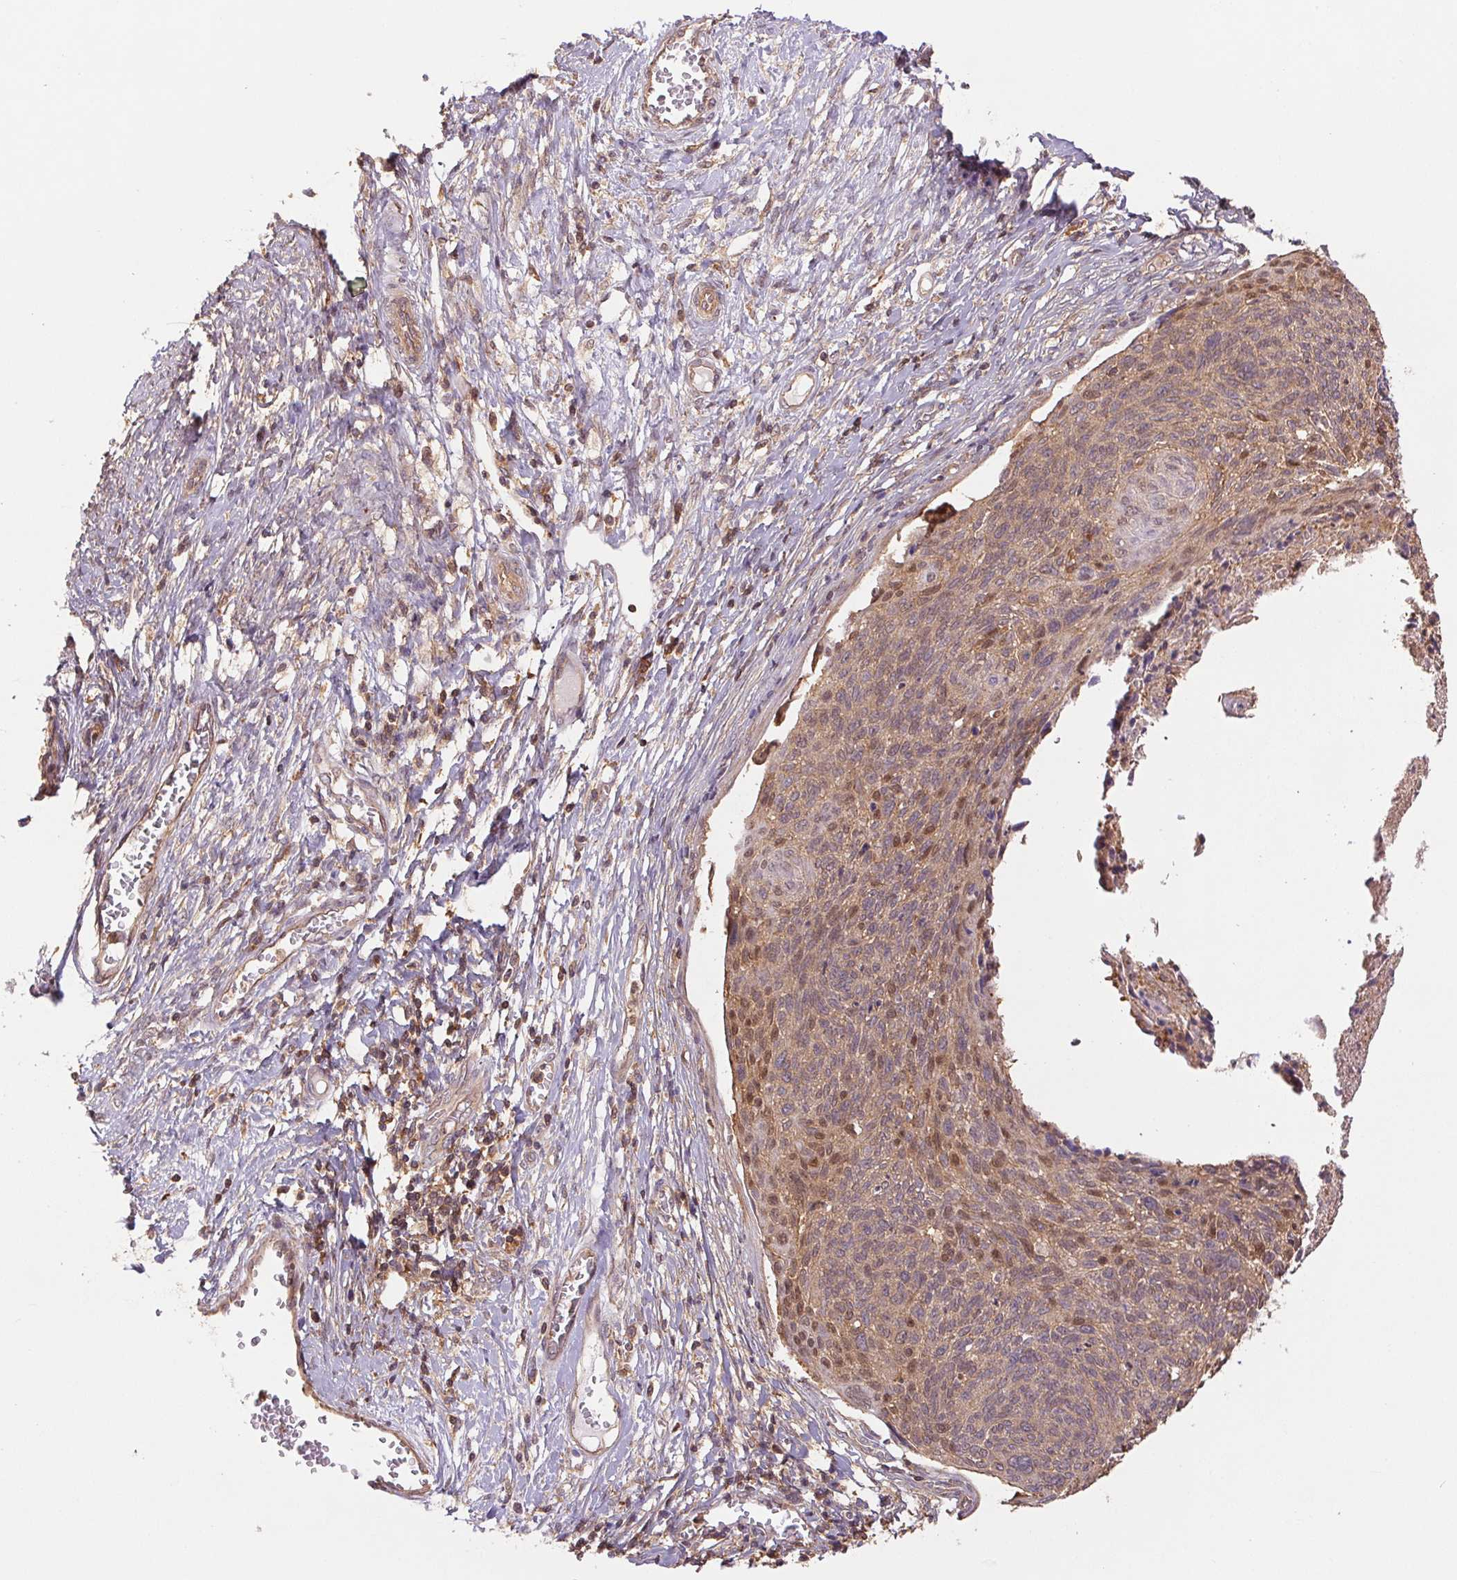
{"staining": {"intensity": "moderate", "quantity": ">75%", "location": "cytoplasmic/membranous,nuclear"}, "tissue": "cervical cancer", "cell_type": "Tumor cells", "image_type": "cancer", "snomed": [{"axis": "morphology", "description": "Squamous cell carcinoma, NOS"}, {"axis": "topography", "description": "Cervix"}], "caption": "Immunohistochemistry (IHC) (DAB (3,3'-diaminobenzidine)) staining of human cervical cancer (squamous cell carcinoma) demonstrates moderate cytoplasmic/membranous and nuclear protein positivity in about >75% of tumor cells.", "gene": "TUBA3D", "patient": {"sex": "female", "age": 49}}